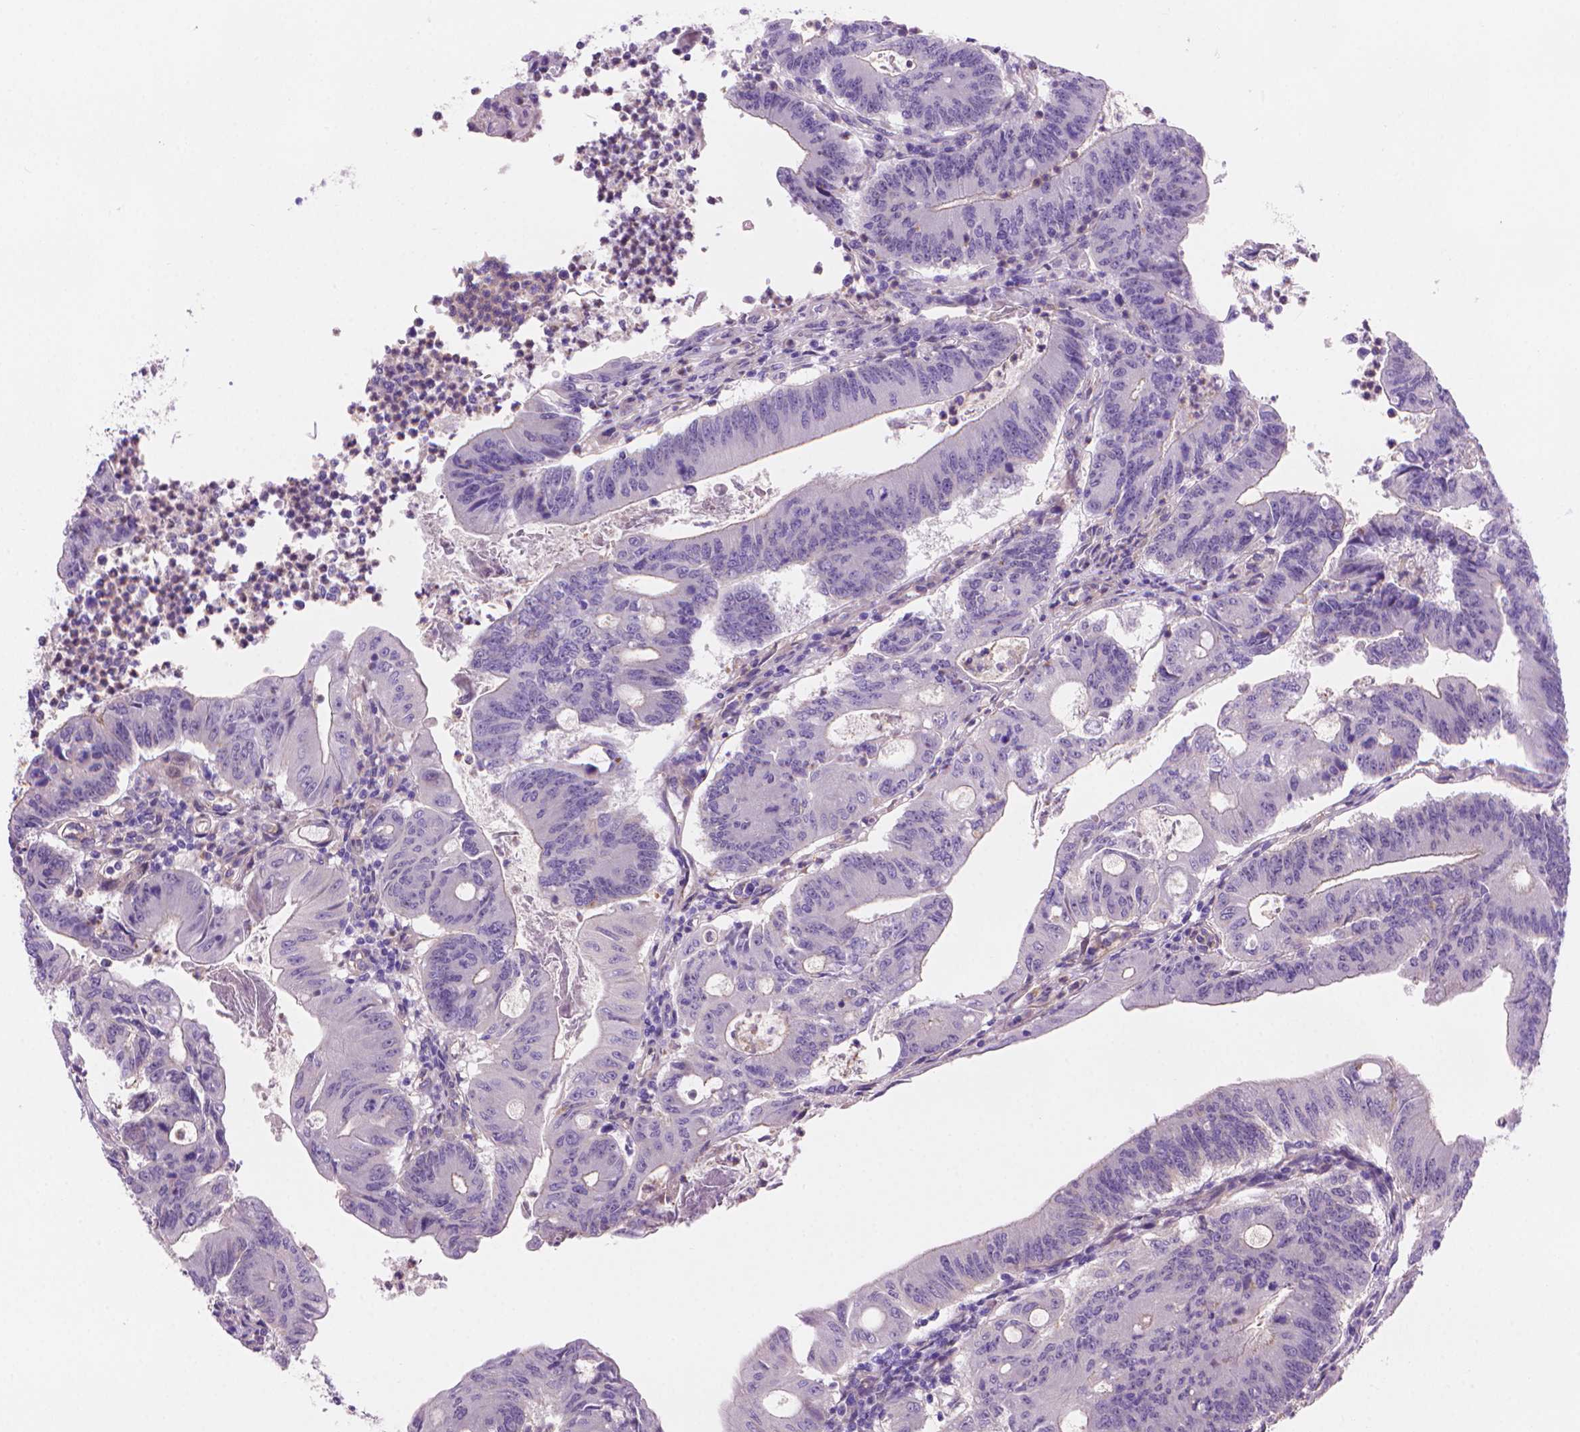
{"staining": {"intensity": "negative", "quantity": "none", "location": "none"}, "tissue": "colorectal cancer", "cell_type": "Tumor cells", "image_type": "cancer", "snomed": [{"axis": "morphology", "description": "Adenocarcinoma, NOS"}, {"axis": "topography", "description": "Colon"}], "caption": "Colorectal cancer (adenocarcinoma) was stained to show a protein in brown. There is no significant expression in tumor cells.", "gene": "AMMECR1", "patient": {"sex": "female", "age": 70}}